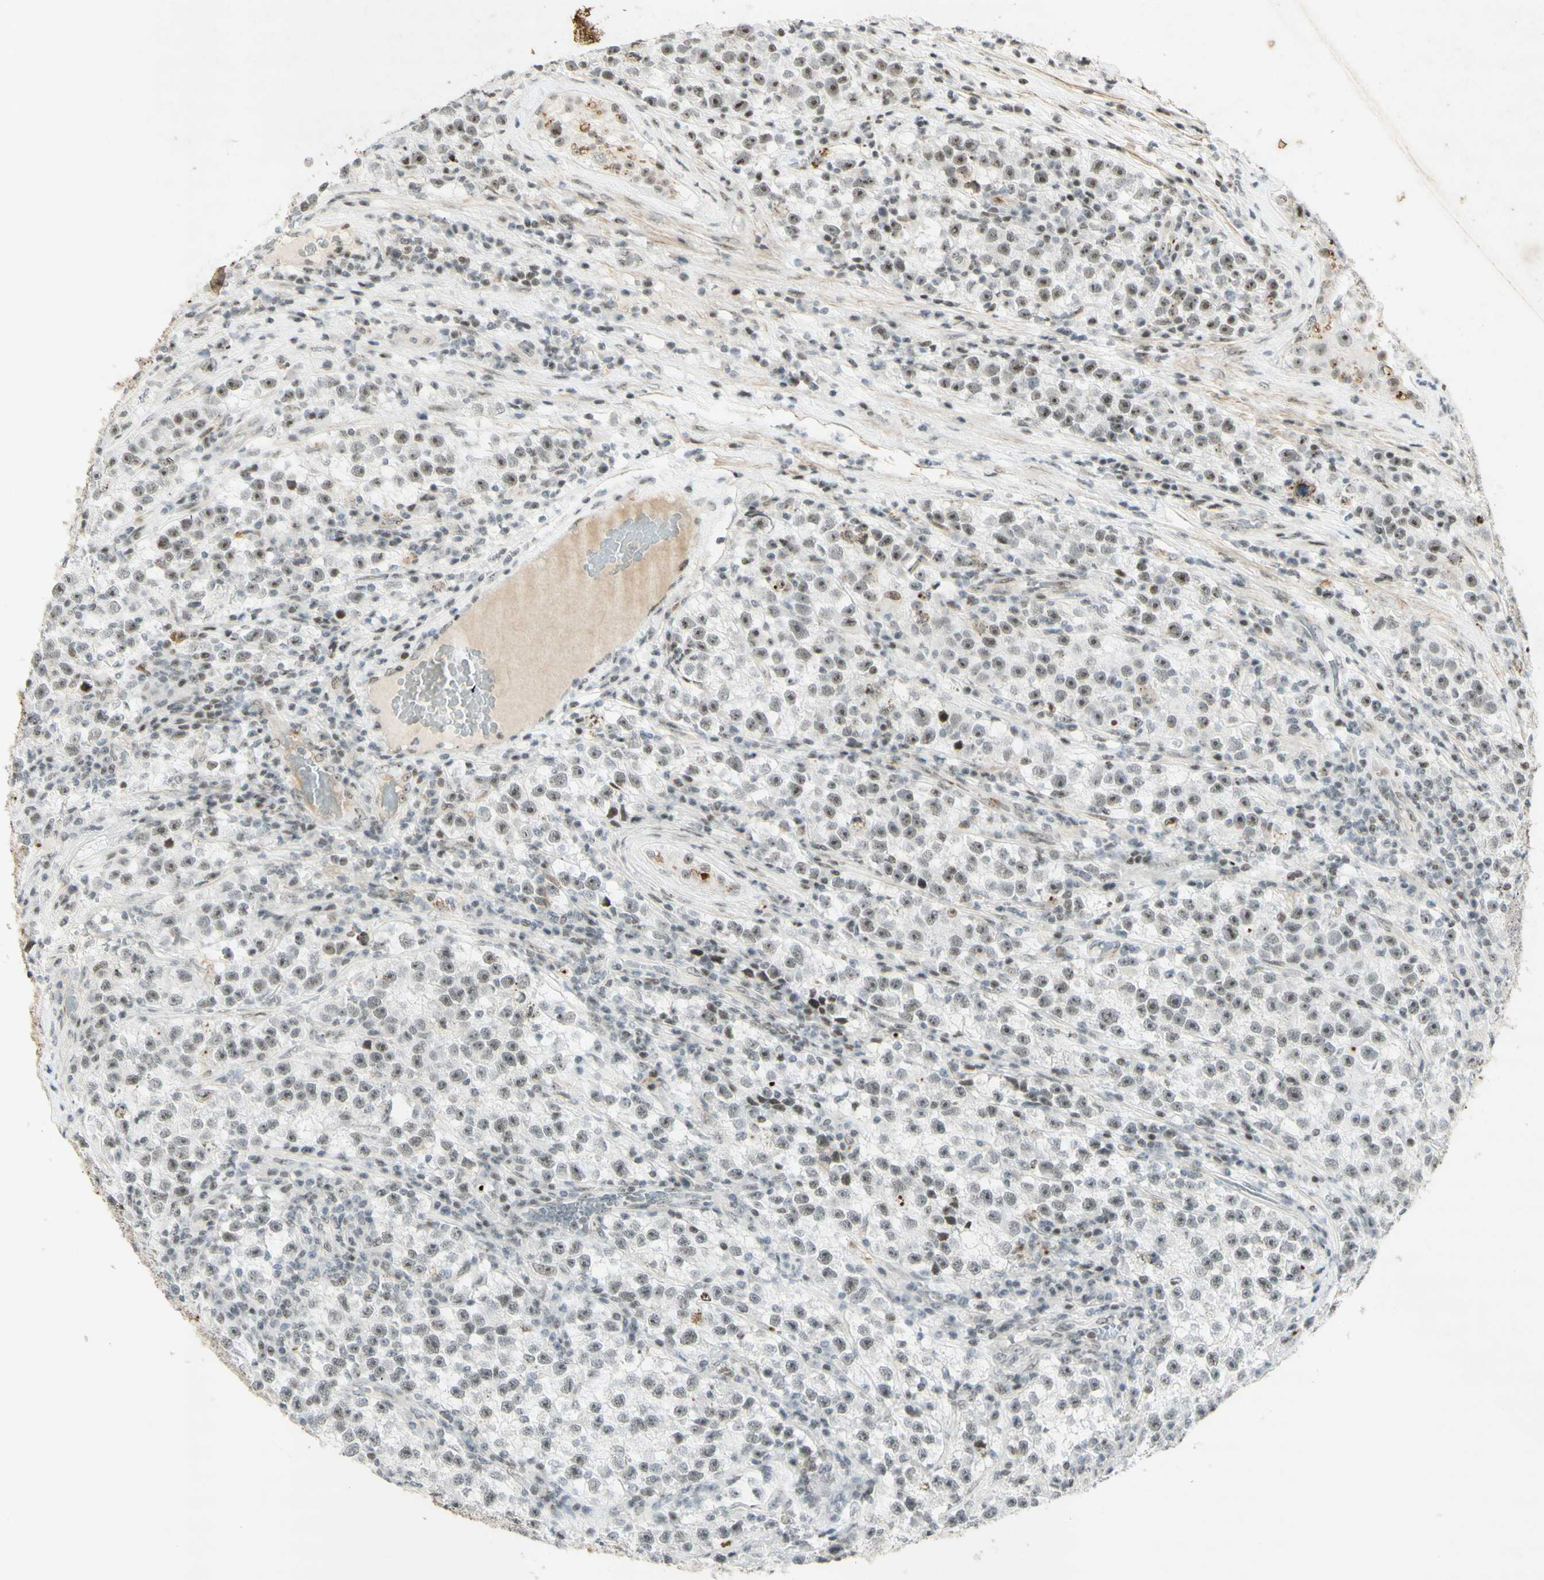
{"staining": {"intensity": "moderate", "quantity": ">75%", "location": "nuclear"}, "tissue": "testis cancer", "cell_type": "Tumor cells", "image_type": "cancer", "snomed": [{"axis": "morphology", "description": "Seminoma, NOS"}, {"axis": "topography", "description": "Testis"}], "caption": "DAB immunohistochemical staining of testis seminoma shows moderate nuclear protein expression in about >75% of tumor cells. Using DAB (brown) and hematoxylin (blue) stains, captured at high magnification using brightfield microscopy.", "gene": "IRF1", "patient": {"sex": "male", "age": 22}}